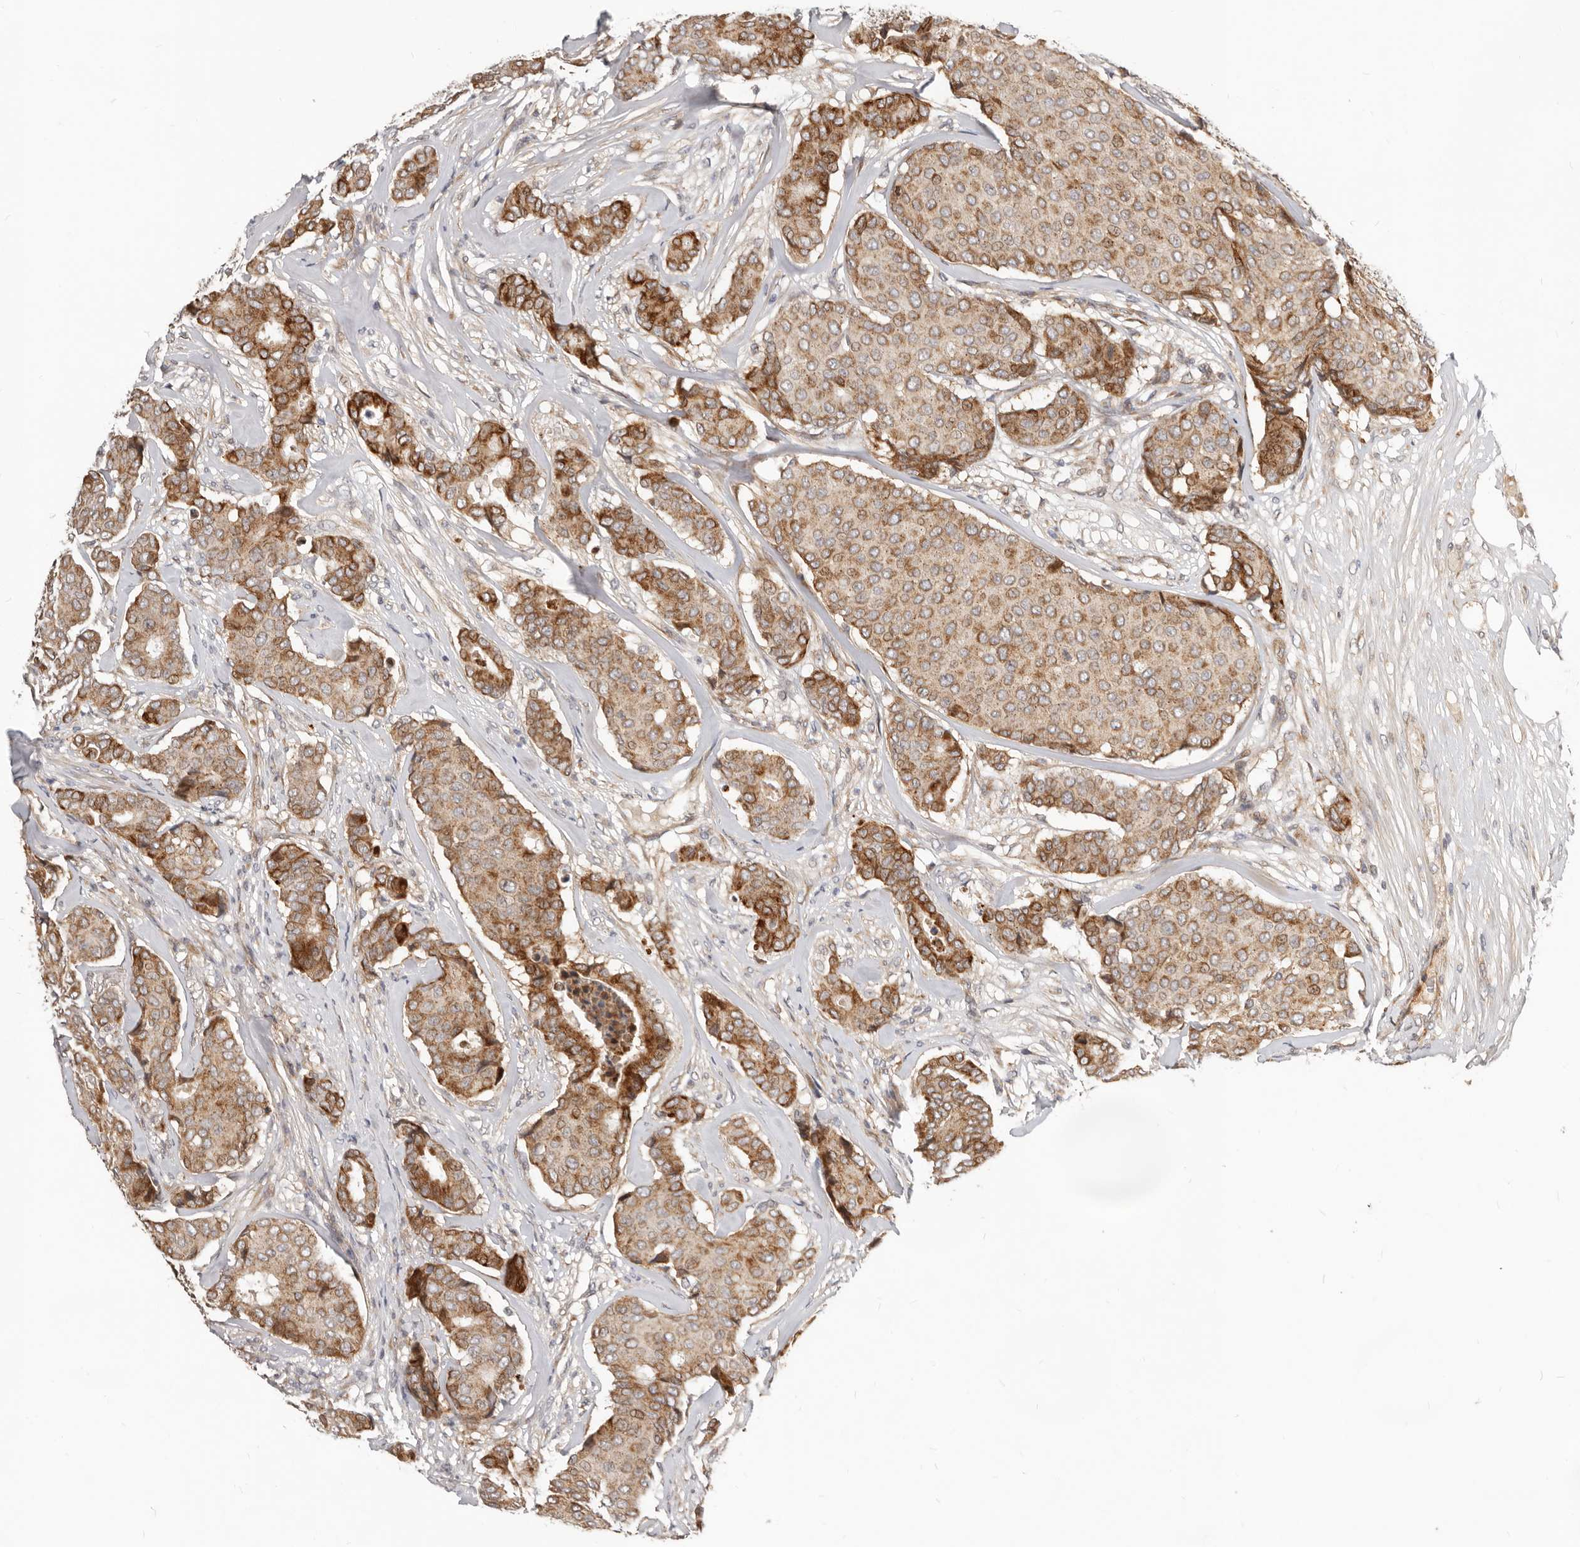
{"staining": {"intensity": "moderate", "quantity": ">75%", "location": "cytoplasmic/membranous"}, "tissue": "breast cancer", "cell_type": "Tumor cells", "image_type": "cancer", "snomed": [{"axis": "morphology", "description": "Duct carcinoma"}, {"axis": "topography", "description": "Breast"}], "caption": "This micrograph reveals immunohistochemistry (IHC) staining of breast infiltrating ductal carcinoma, with medium moderate cytoplasmic/membranous staining in approximately >75% of tumor cells.", "gene": "NPY4R", "patient": {"sex": "female", "age": 75}}